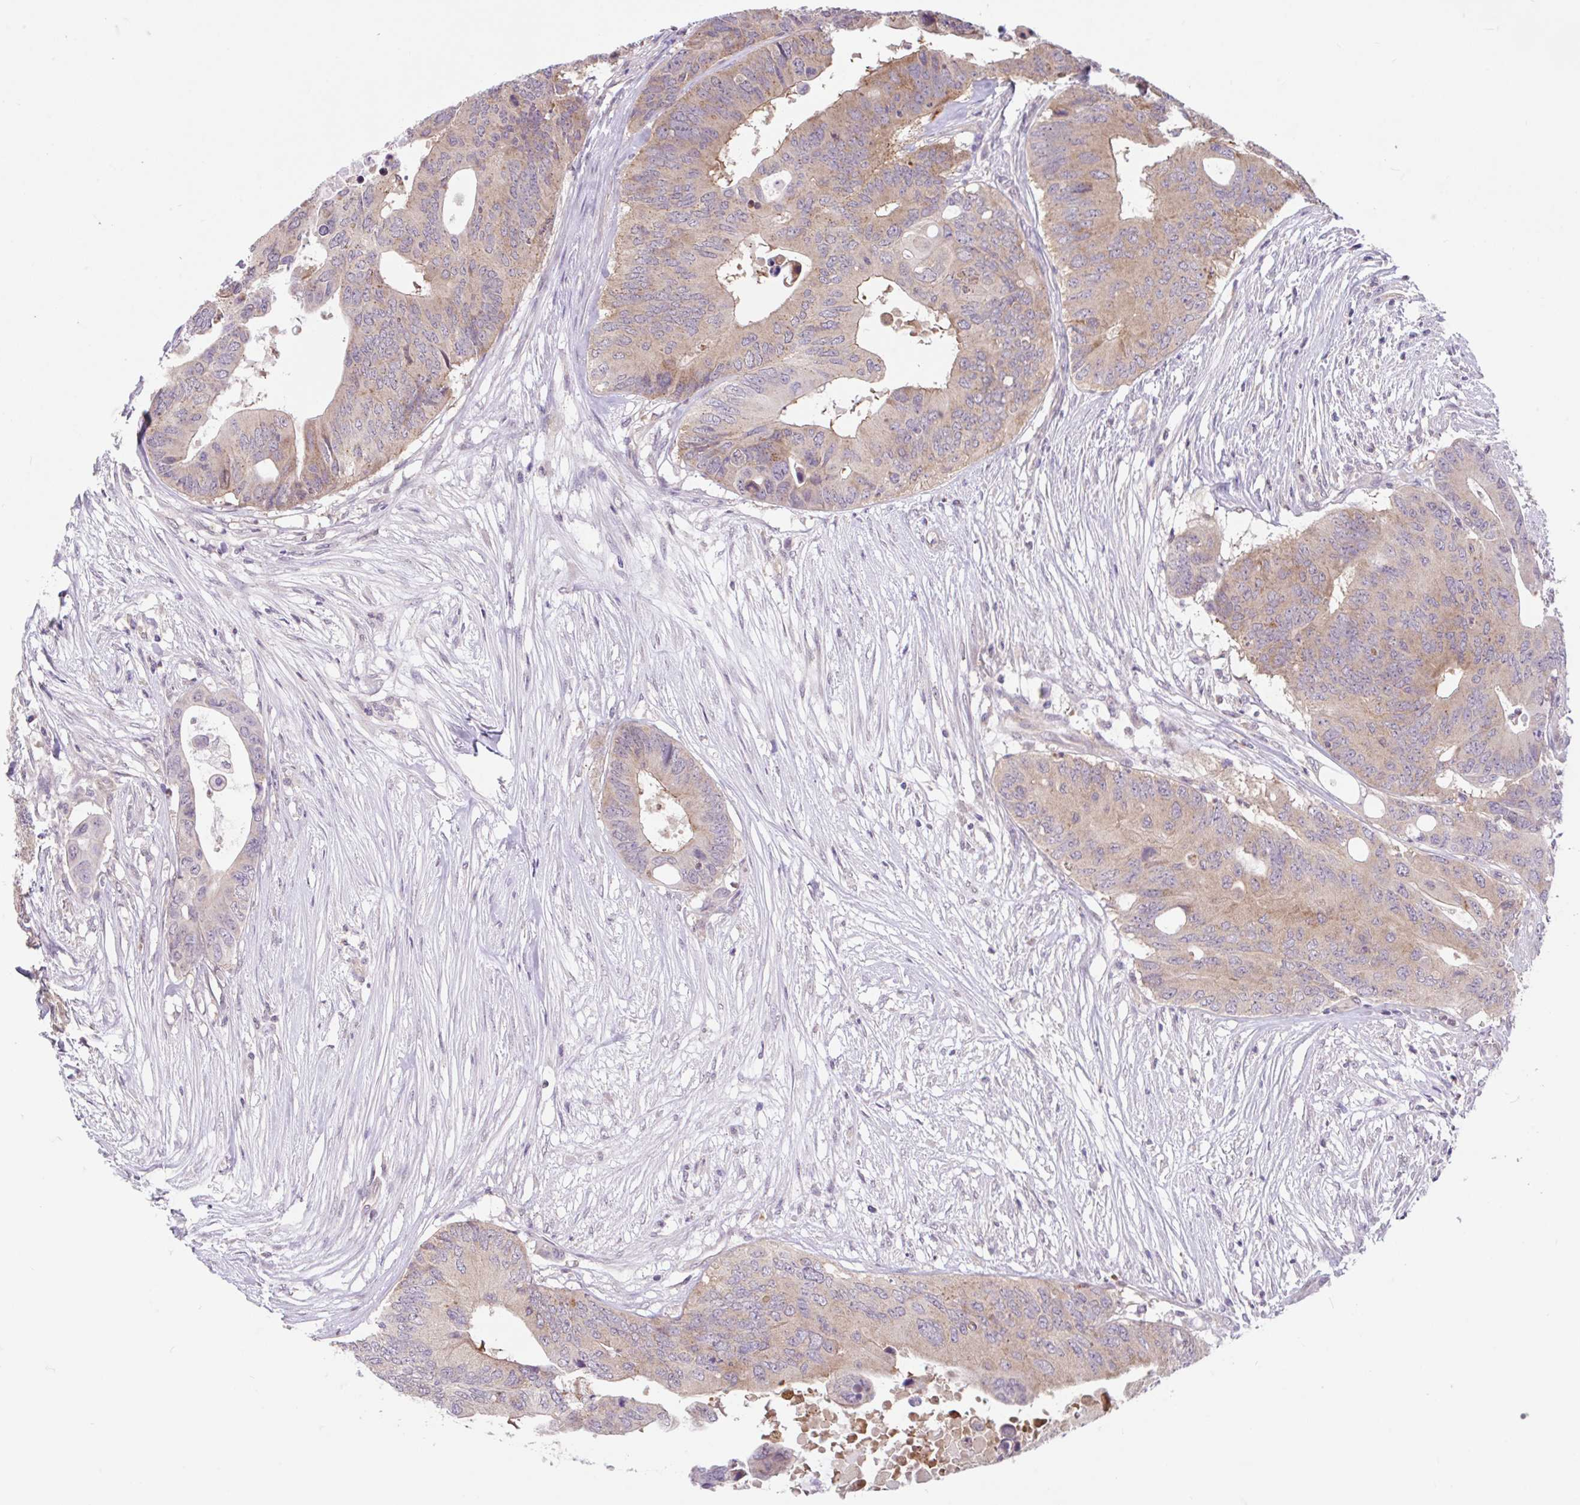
{"staining": {"intensity": "weak", "quantity": "25%-75%", "location": "cytoplasmic/membranous"}, "tissue": "colorectal cancer", "cell_type": "Tumor cells", "image_type": "cancer", "snomed": [{"axis": "morphology", "description": "Adenocarcinoma, NOS"}, {"axis": "topography", "description": "Colon"}], "caption": "Colorectal cancer tissue demonstrates weak cytoplasmic/membranous positivity in approximately 25%-75% of tumor cells", "gene": "RALBP1", "patient": {"sex": "male", "age": 71}}